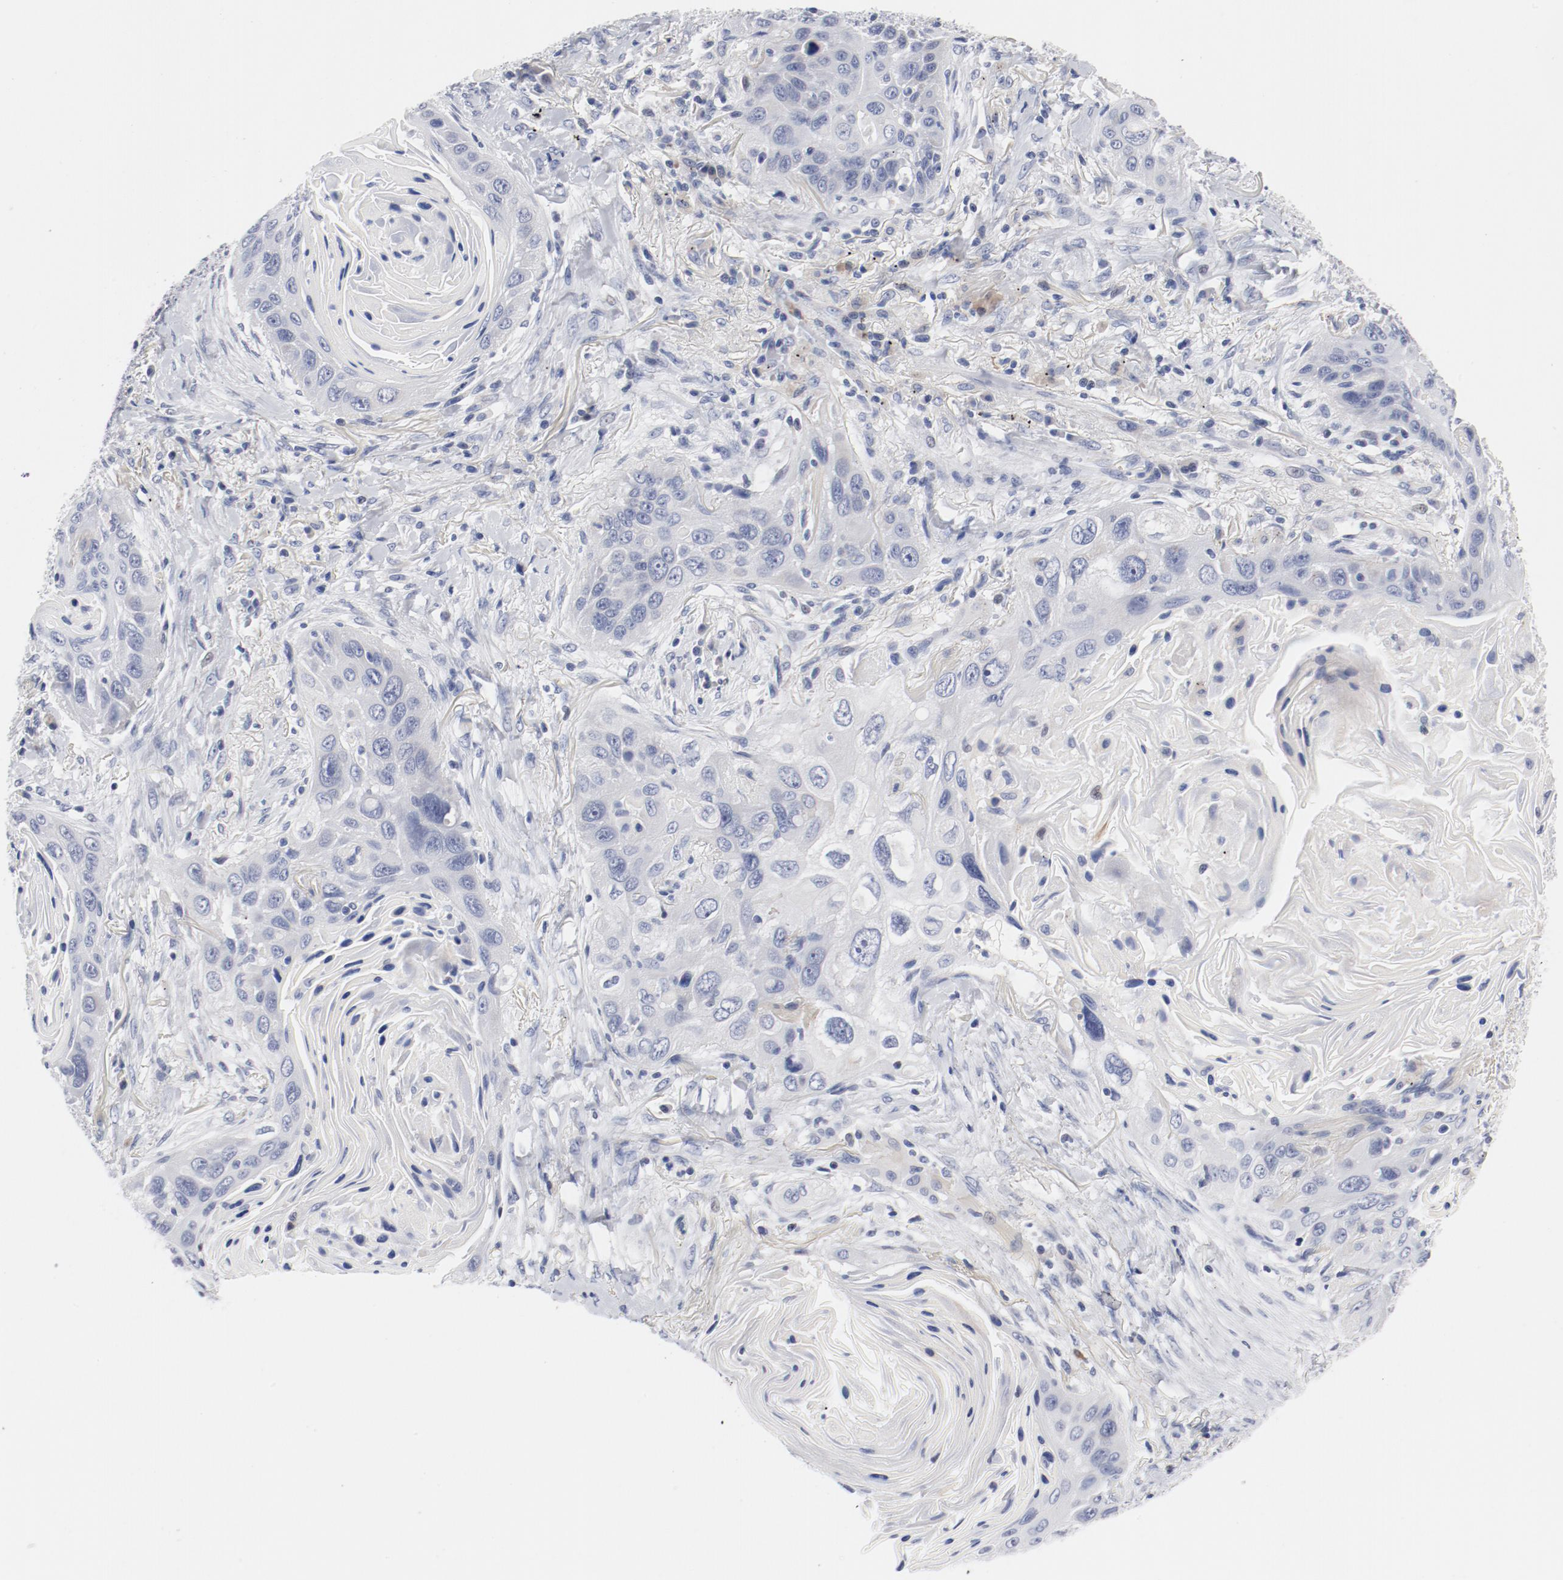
{"staining": {"intensity": "negative", "quantity": "none", "location": "none"}, "tissue": "lung cancer", "cell_type": "Tumor cells", "image_type": "cancer", "snomed": [{"axis": "morphology", "description": "Squamous cell carcinoma, NOS"}, {"axis": "topography", "description": "Lung"}], "caption": "IHC photomicrograph of lung squamous cell carcinoma stained for a protein (brown), which shows no staining in tumor cells. (DAB (3,3'-diaminobenzidine) IHC, high magnification).", "gene": "KCNK13", "patient": {"sex": "female", "age": 67}}